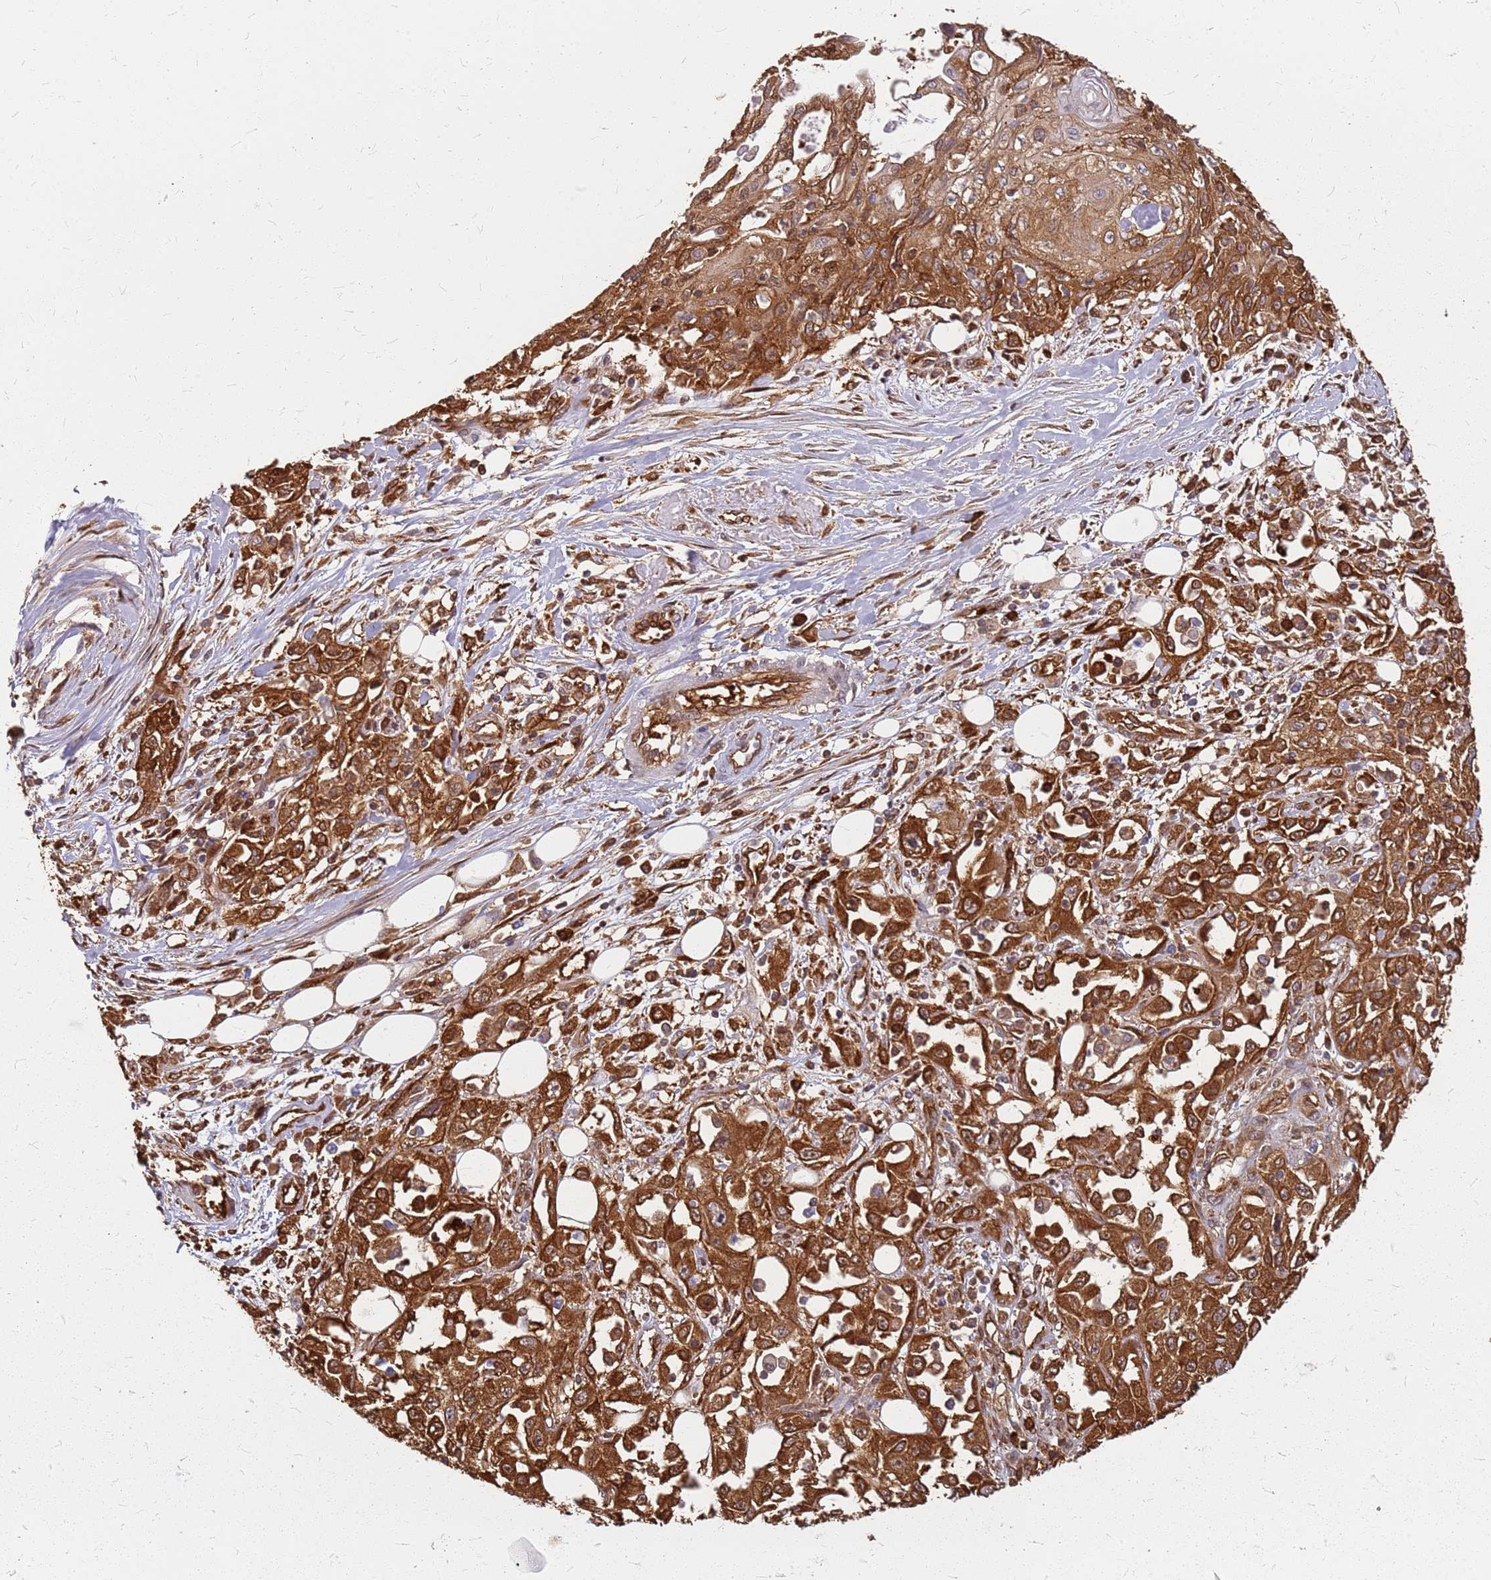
{"staining": {"intensity": "strong", "quantity": ">75%", "location": "cytoplasmic/membranous"}, "tissue": "skin cancer", "cell_type": "Tumor cells", "image_type": "cancer", "snomed": [{"axis": "morphology", "description": "Squamous cell carcinoma, NOS"}, {"axis": "morphology", "description": "Squamous cell carcinoma, metastatic, NOS"}, {"axis": "topography", "description": "Skin"}, {"axis": "topography", "description": "Lymph node"}], "caption": "Immunohistochemical staining of human squamous cell carcinoma (skin) displays strong cytoplasmic/membranous protein staining in approximately >75% of tumor cells.", "gene": "HDX", "patient": {"sex": "male", "age": 75}}